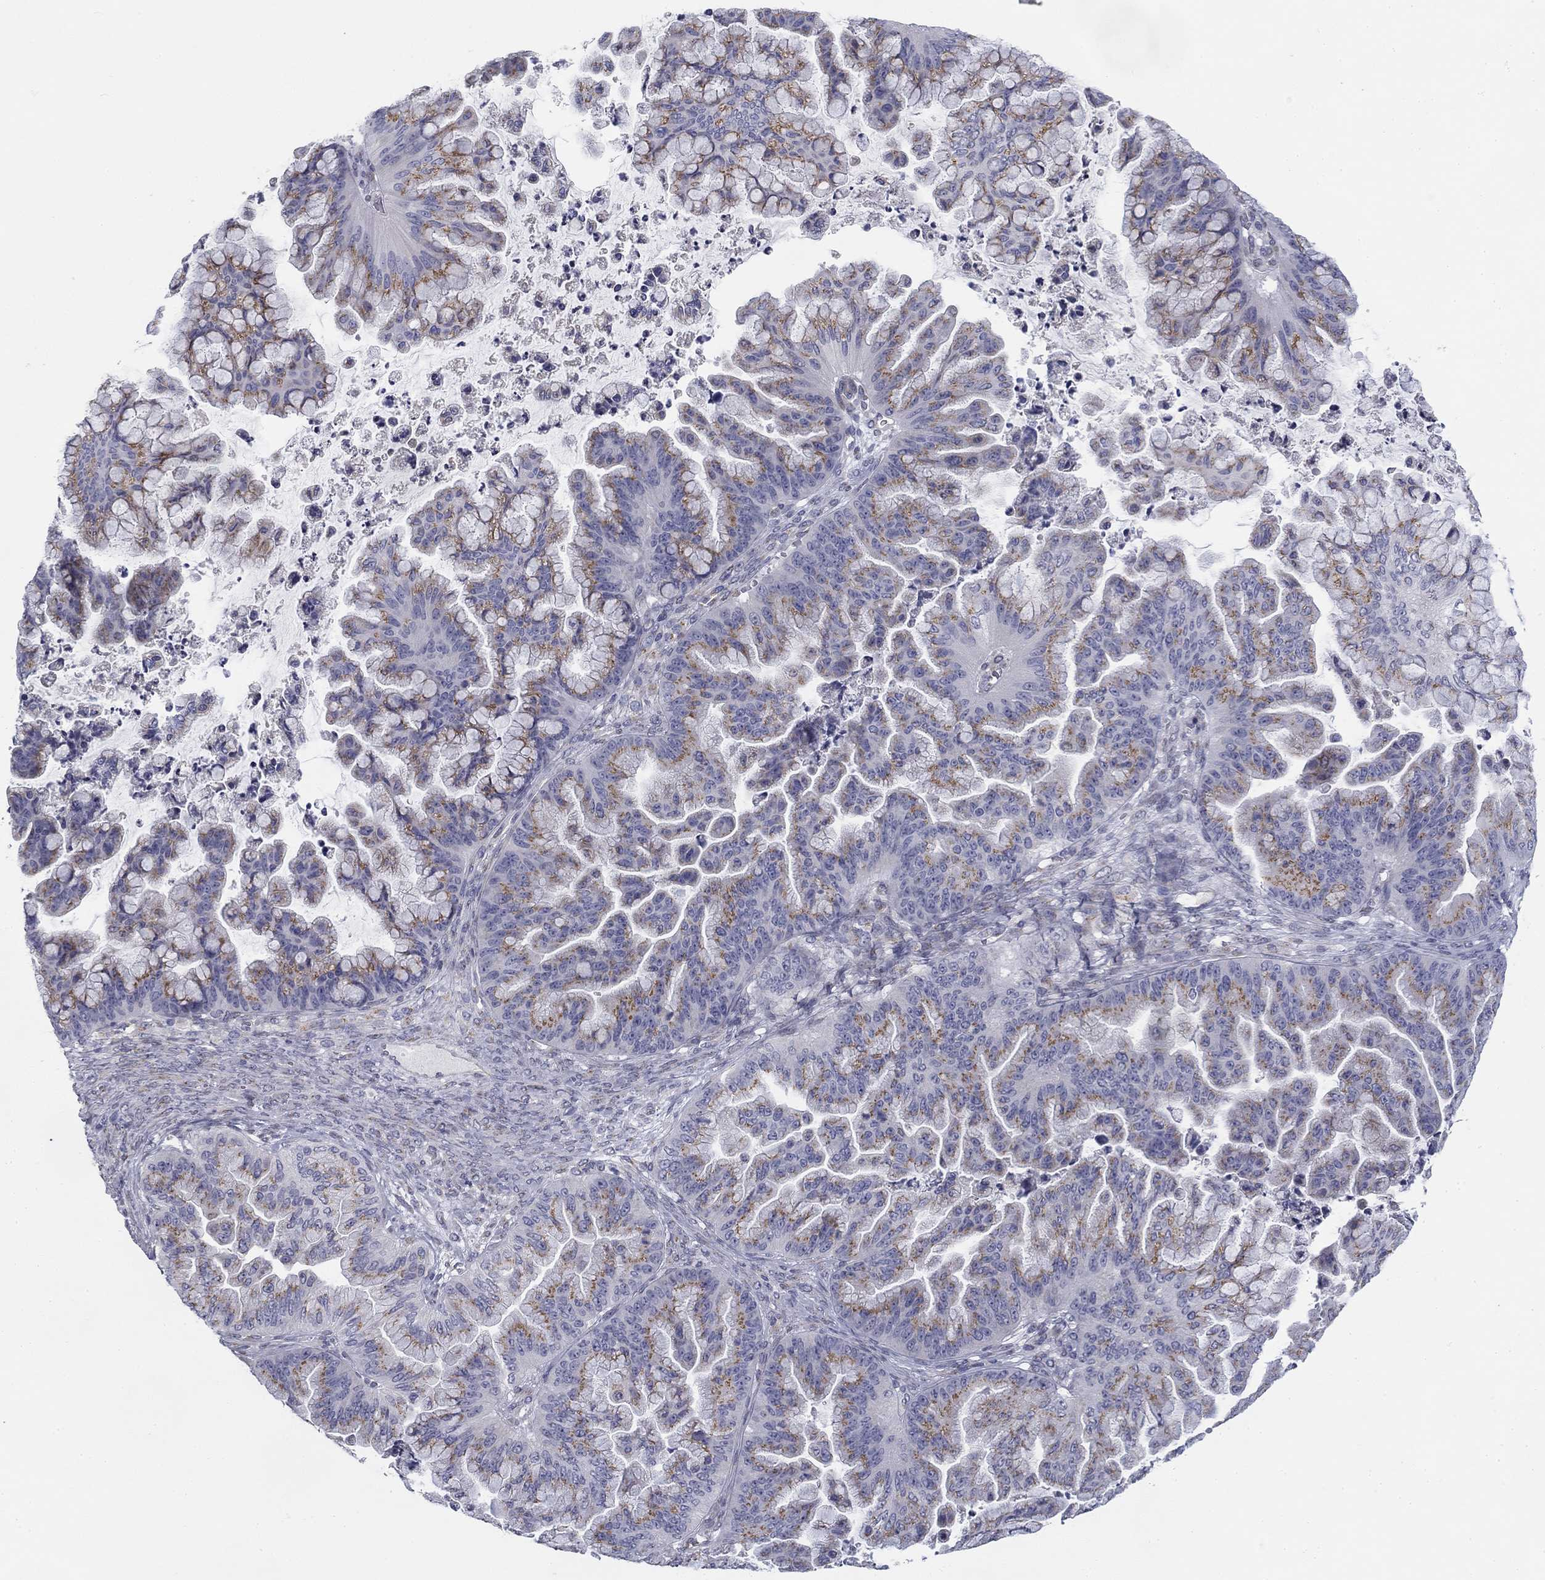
{"staining": {"intensity": "moderate", "quantity": "<25%", "location": "cytoplasmic/membranous"}, "tissue": "ovarian cancer", "cell_type": "Tumor cells", "image_type": "cancer", "snomed": [{"axis": "morphology", "description": "Cystadenocarcinoma, mucinous, NOS"}, {"axis": "topography", "description": "Ovary"}], "caption": "DAB (3,3'-diaminobenzidine) immunohistochemical staining of human mucinous cystadenocarcinoma (ovarian) displays moderate cytoplasmic/membranous protein positivity in about <25% of tumor cells. (DAB (3,3'-diaminobenzidine) = brown stain, brightfield microscopy at high magnification).", "gene": "TRAT1", "patient": {"sex": "female", "age": 67}}